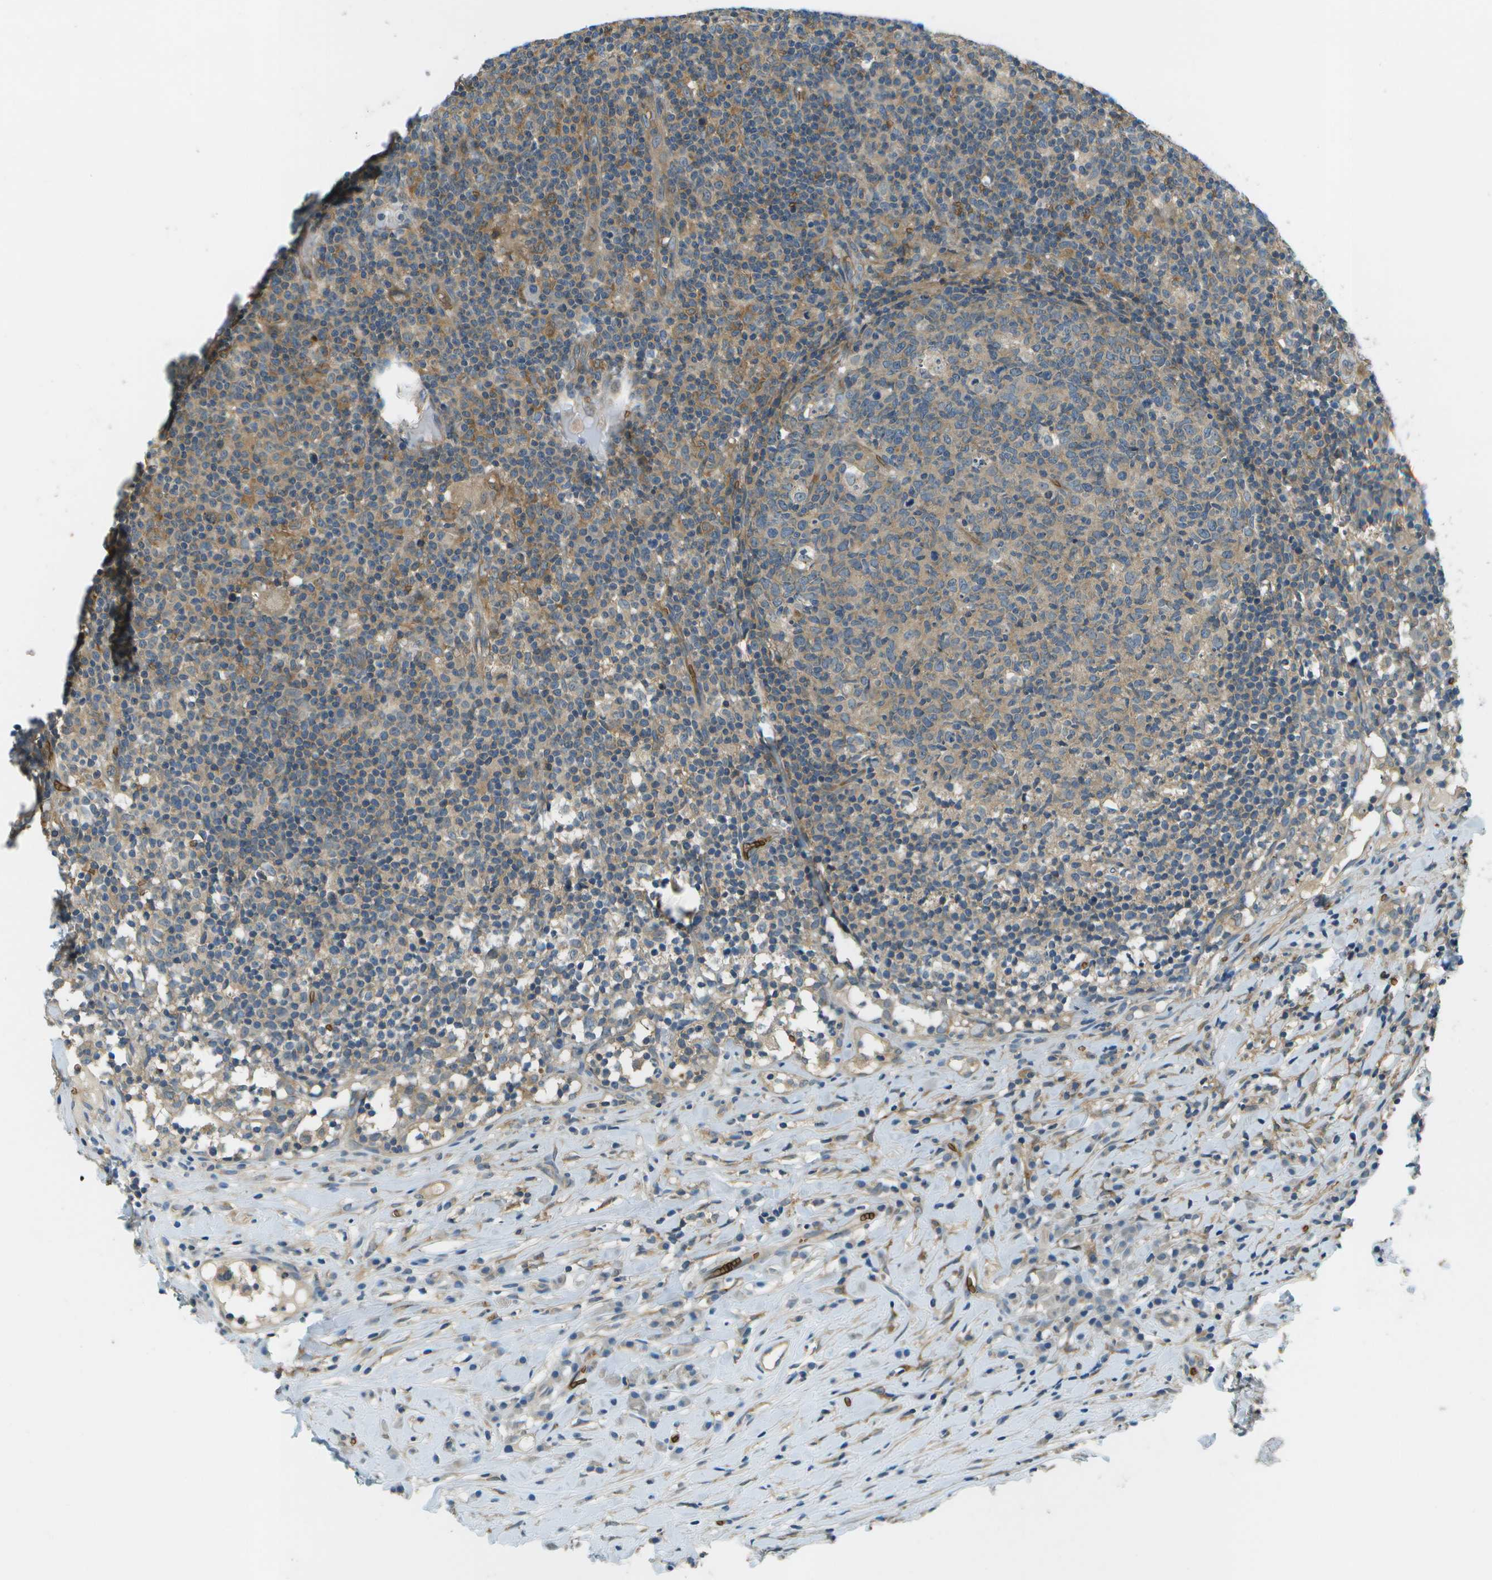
{"staining": {"intensity": "moderate", "quantity": "25%-75%", "location": "cytoplasmic/membranous"}, "tissue": "lymph node", "cell_type": "Germinal center cells", "image_type": "normal", "snomed": [{"axis": "morphology", "description": "Normal tissue, NOS"}, {"axis": "morphology", "description": "Inflammation, NOS"}, {"axis": "topography", "description": "Lymph node"}], "caption": "The photomicrograph displays a brown stain indicating the presence of a protein in the cytoplasmic/membranous of germinal center cells in lymph node.", "gene": "CTIF", "patient": {"sex": "male", "age": 55}}